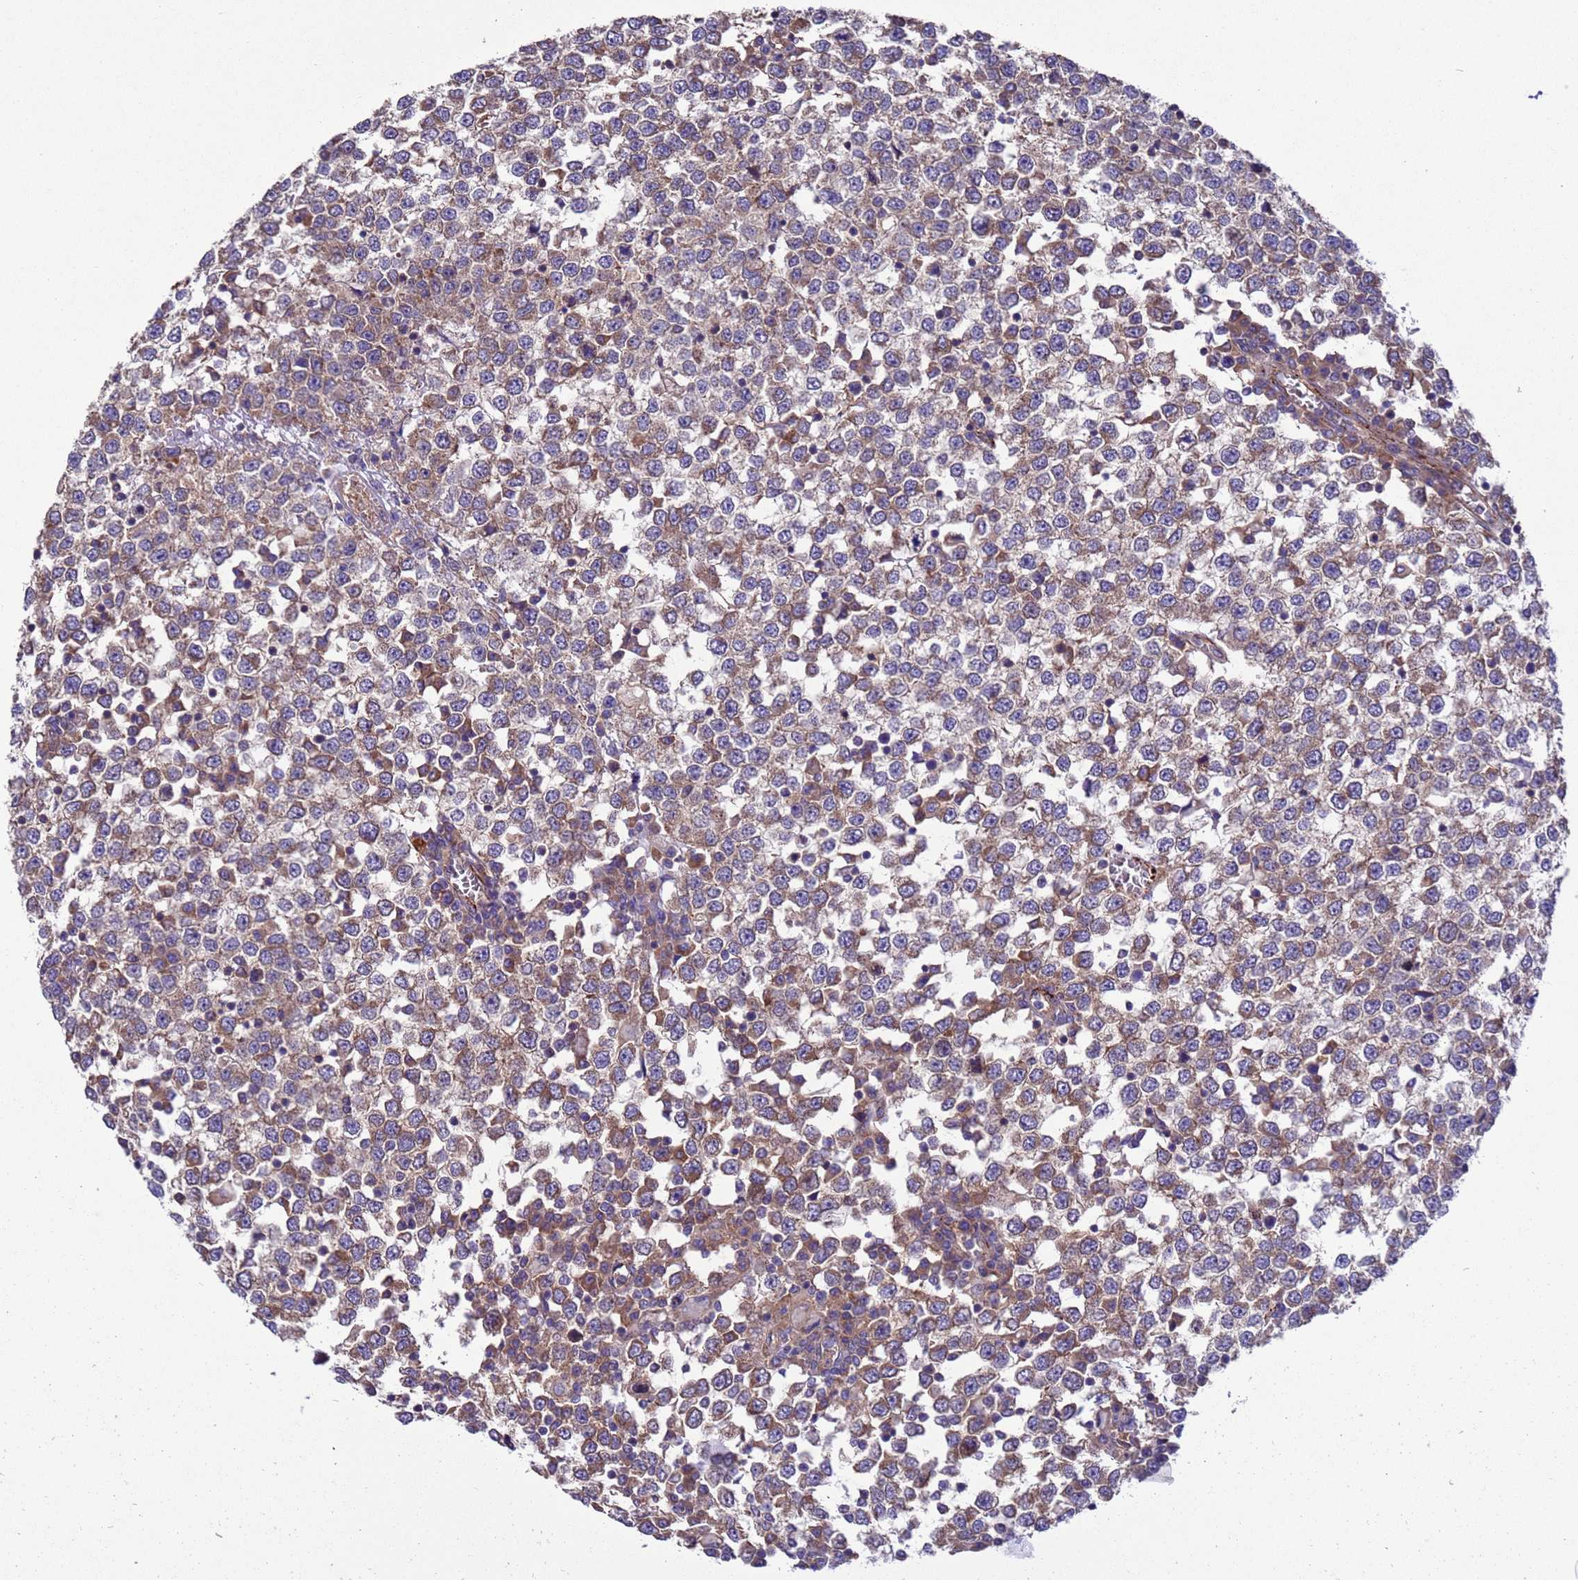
{"staining": {"intensity": "moderate", "quantity": "25%-75%", "location": "cytoplasmic/membranous"}, "tissue": "testis cancer", "cell_type": "Tumor cells", "image_type": "cancer", "snomed": [{"axis": "morphology", "description": "Seminoma, NOS"}, {"axis": "topography", "description": "Testis"}], "caption": "There is medium levels of moderate cytoplasmic/membranous expression in tumor cells of testis seminoma, as demonstrated by immunohistochemical staining (brown color).", "gene": "ARHGAP12", "patient": {"sex": "male", "age": 65}}